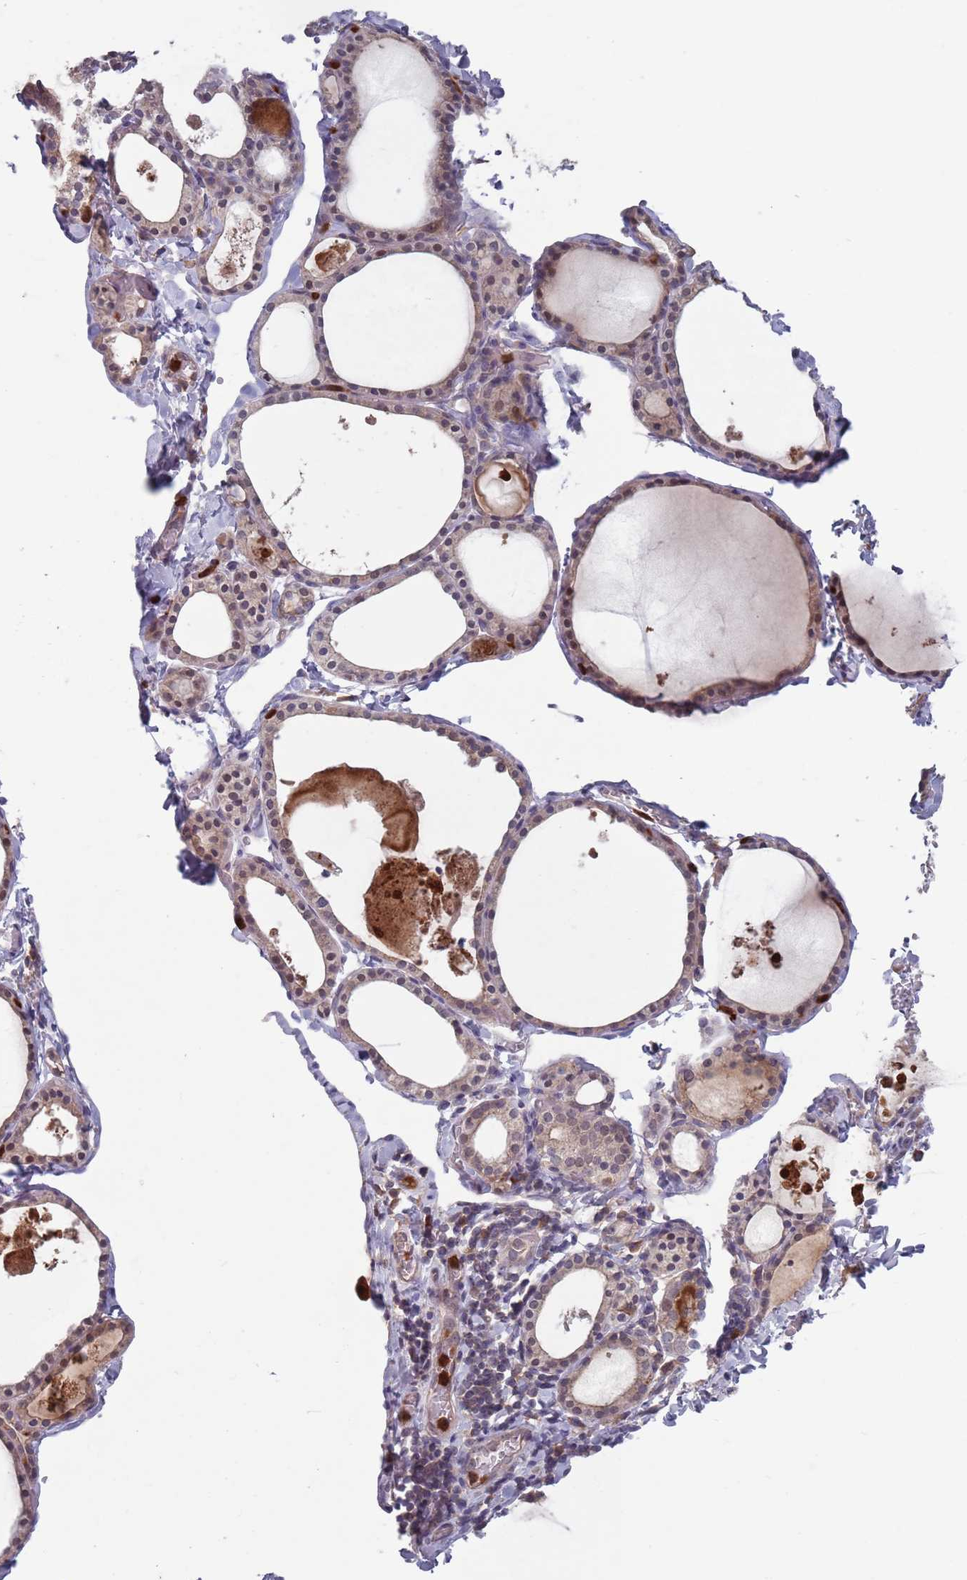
{"staining": {"intensity": "weak", "quantity": "25%-75%", "location": "cytoplasmic/membranous,nuclear"}, "tissue": "thyroid gland", "cell_type": "Glandular cells", "image_type": "normal", "snomed": [{"axis": "morphology", "description": "Normal tissue, NOS"}, {"axis": "topography", "description": "Thyroid gland"}], "caption": "Thyroid gland stained for a protein (brown) displays weak cytoplasmic/membranous,nuclear positive expression in about 25%-75% of glandular cells.", "gene": "TYW1B", "patient": {"sex": "male", "age": 56}}